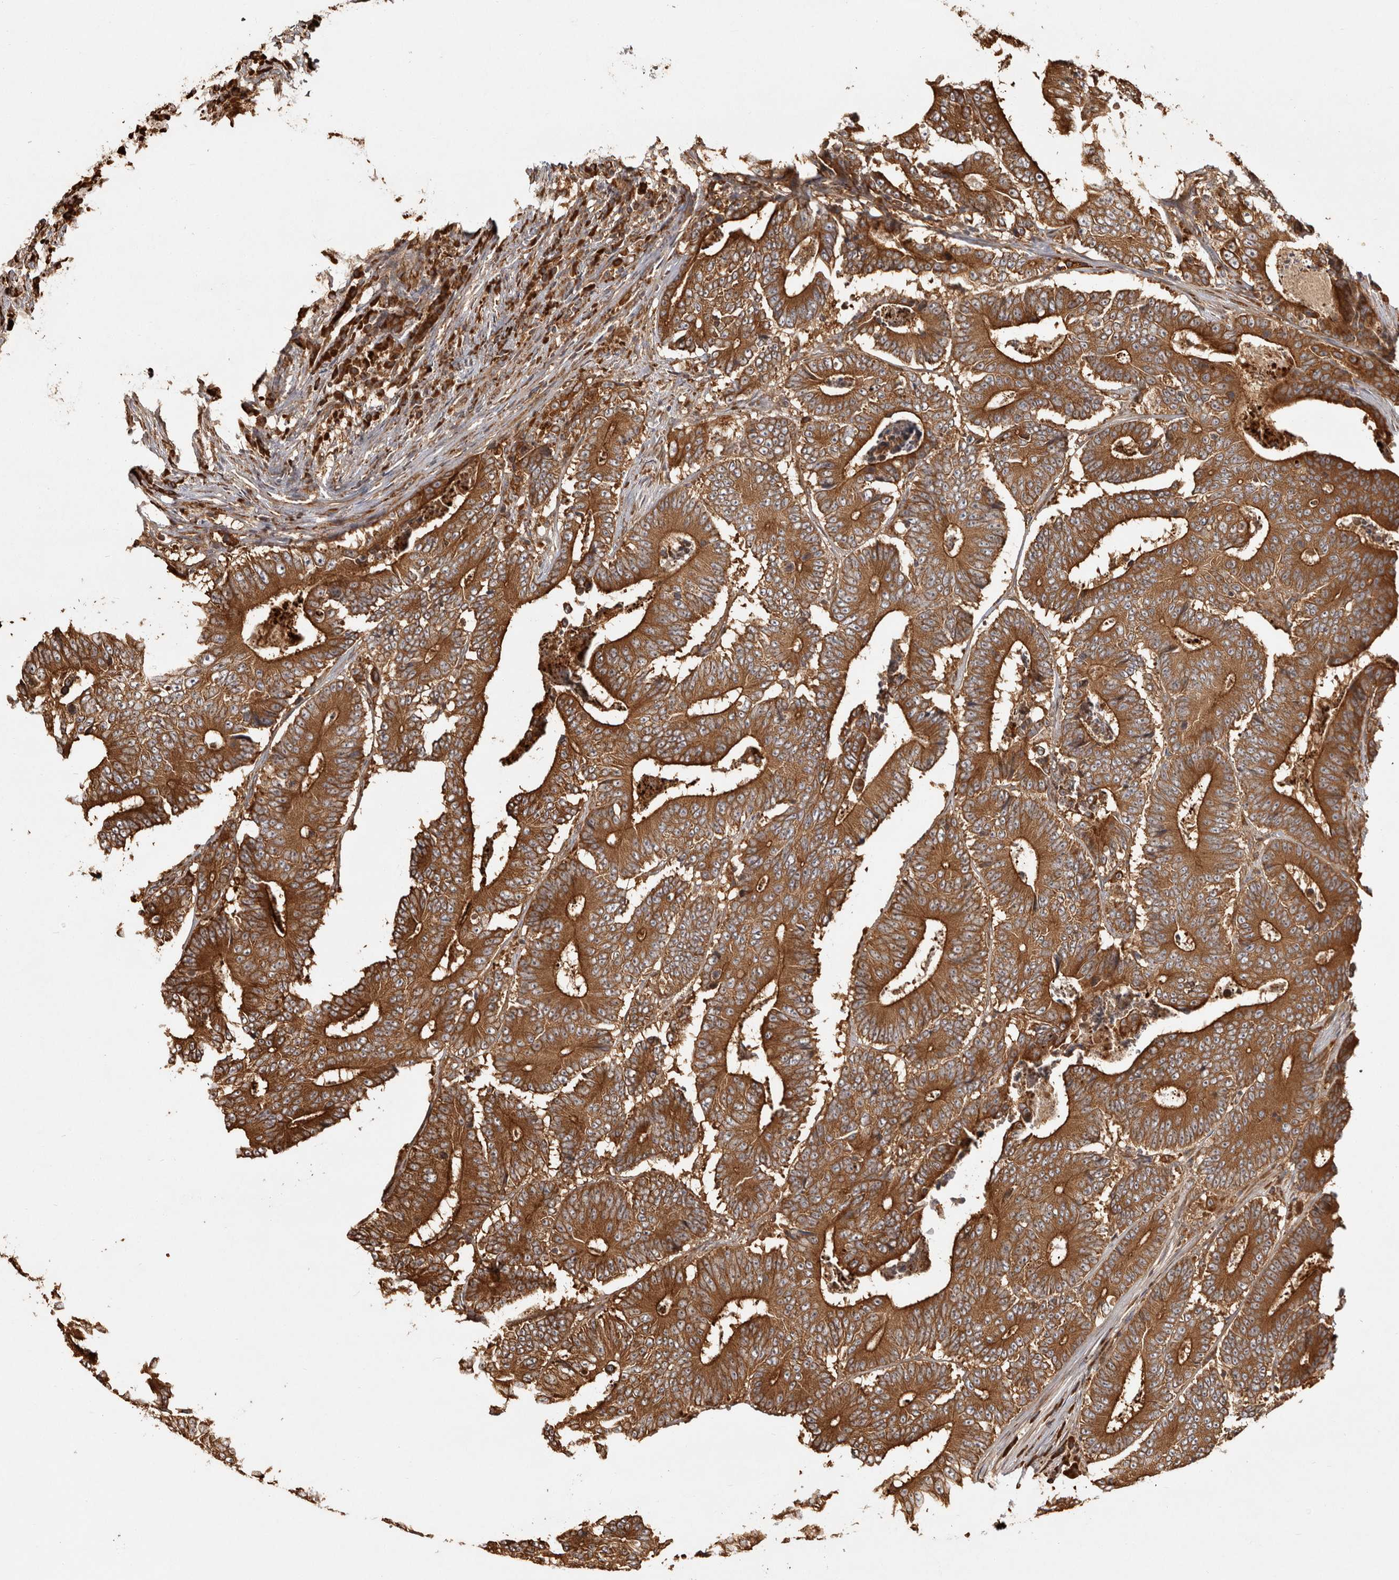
{"staining": {"intensity": "strong", "quantity": ">75%", "location": "cytoplasmic/membranous"}, "tissue": "colorectal cancer", "cell_type": "Tumor cells", "image_type": "cancer", "snomed": [{"axis": "morphology", "description": "Adenocarcinoma, NOS"}, {"axis": "topography", "description": "Colon"}], "caption": "Immunohistochemical staining of colorectal cancer (adenocarcinoma) exhibits high levels of strong cytoplasmic/membranous protein positivity in approximately >75% of tumor cells.", "gene": "CAMSAP2", "patient": {"sex": "male", "age": 83}}